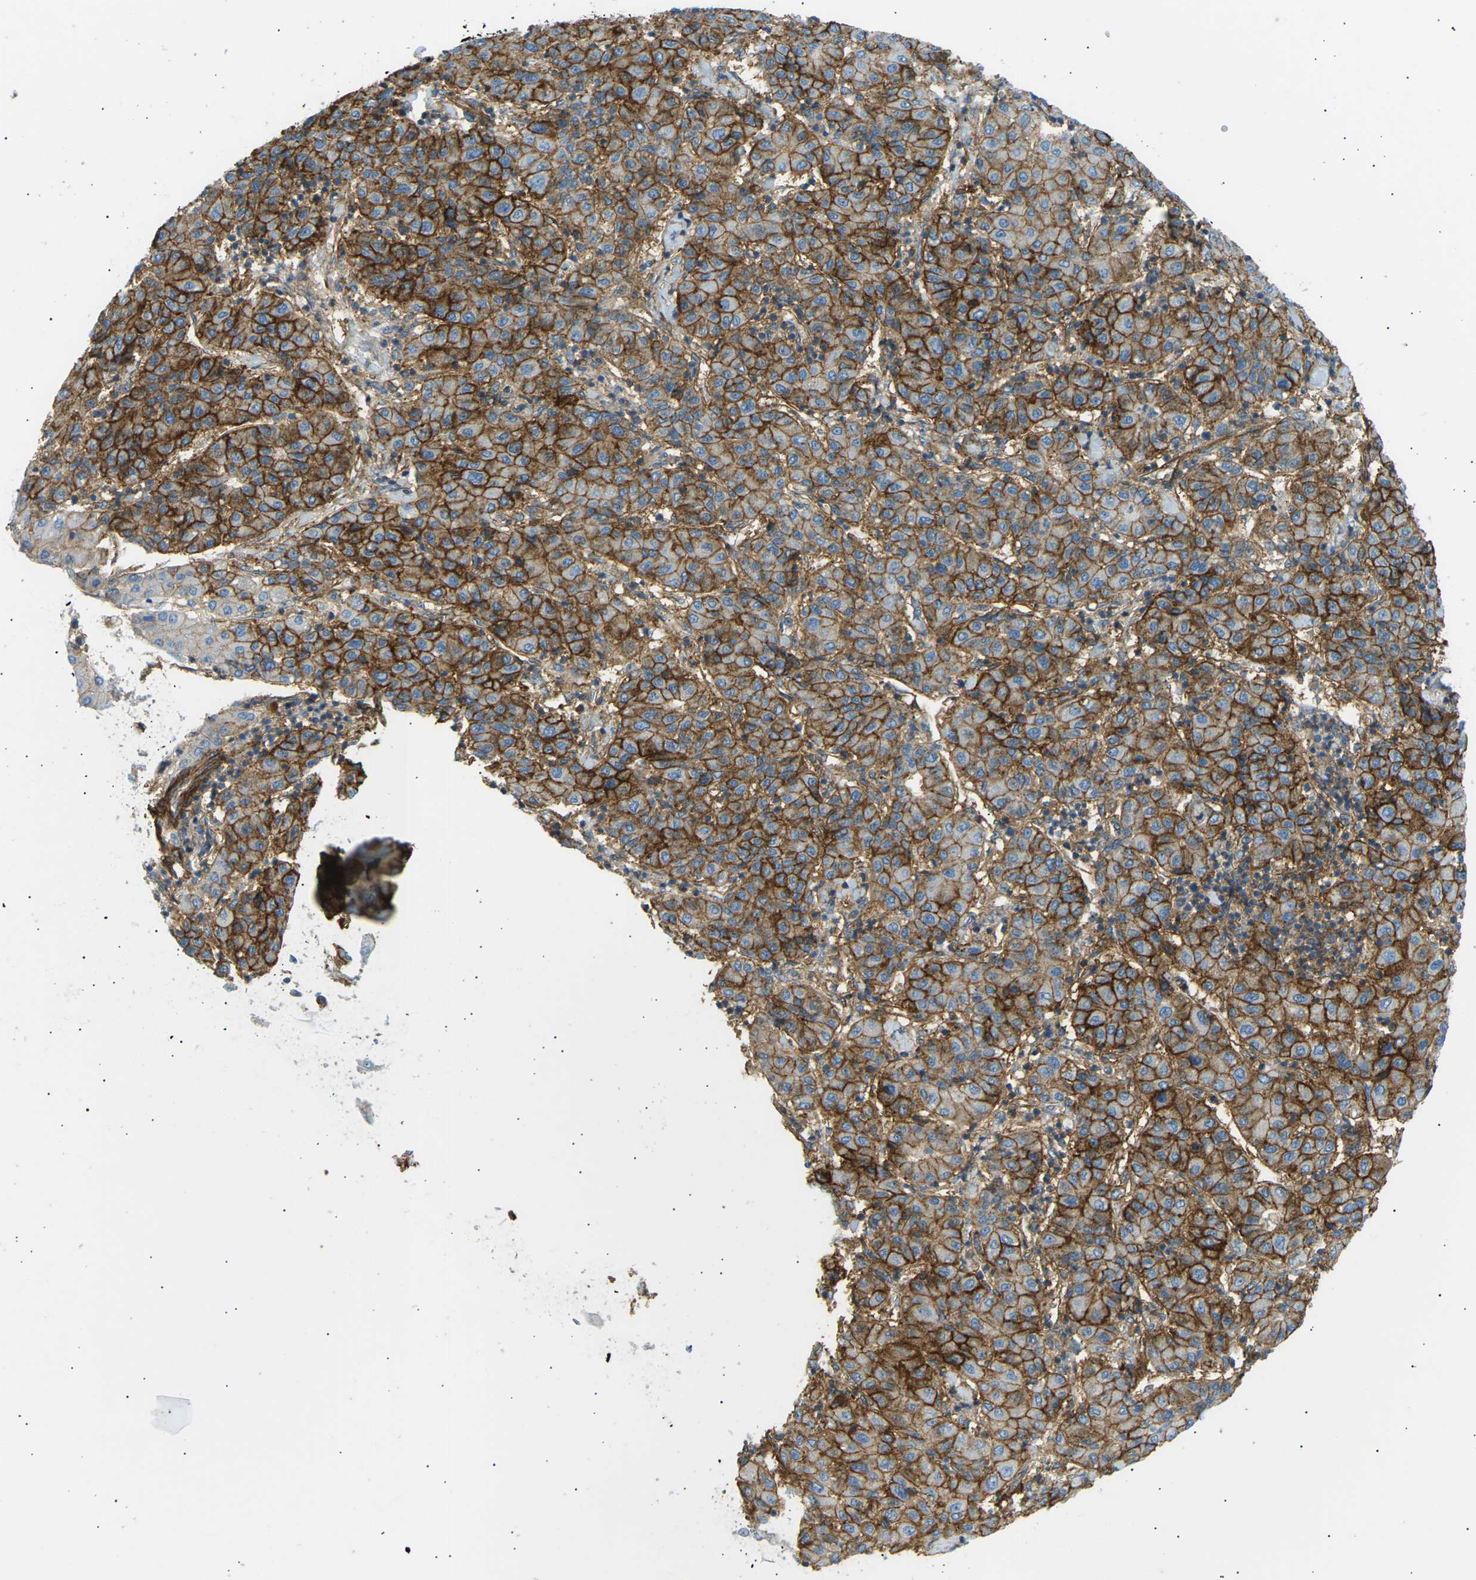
{"staining": {"intensity": "strong", "quantity": ">75%", "location": "cytoplasmic/membranous"}, "tissue": "liver cancer", "cell_type": "Tumor cells", "image_type": "cancer", "snomed": [{"axis": "morphology", "description": "Carcinoma, Hepatocellular, NOS"}, {"axis": "topography", "description": "Liver"}], "caption": "Protein analysis of liver cancer (hepatocellular carcinoma) tissue demonstrates strong cytoplasmic/membranous staining in about >75% of tumor cells.", "gene": "ATP2B4", "patient": {"sex": "male", "age": 65}}